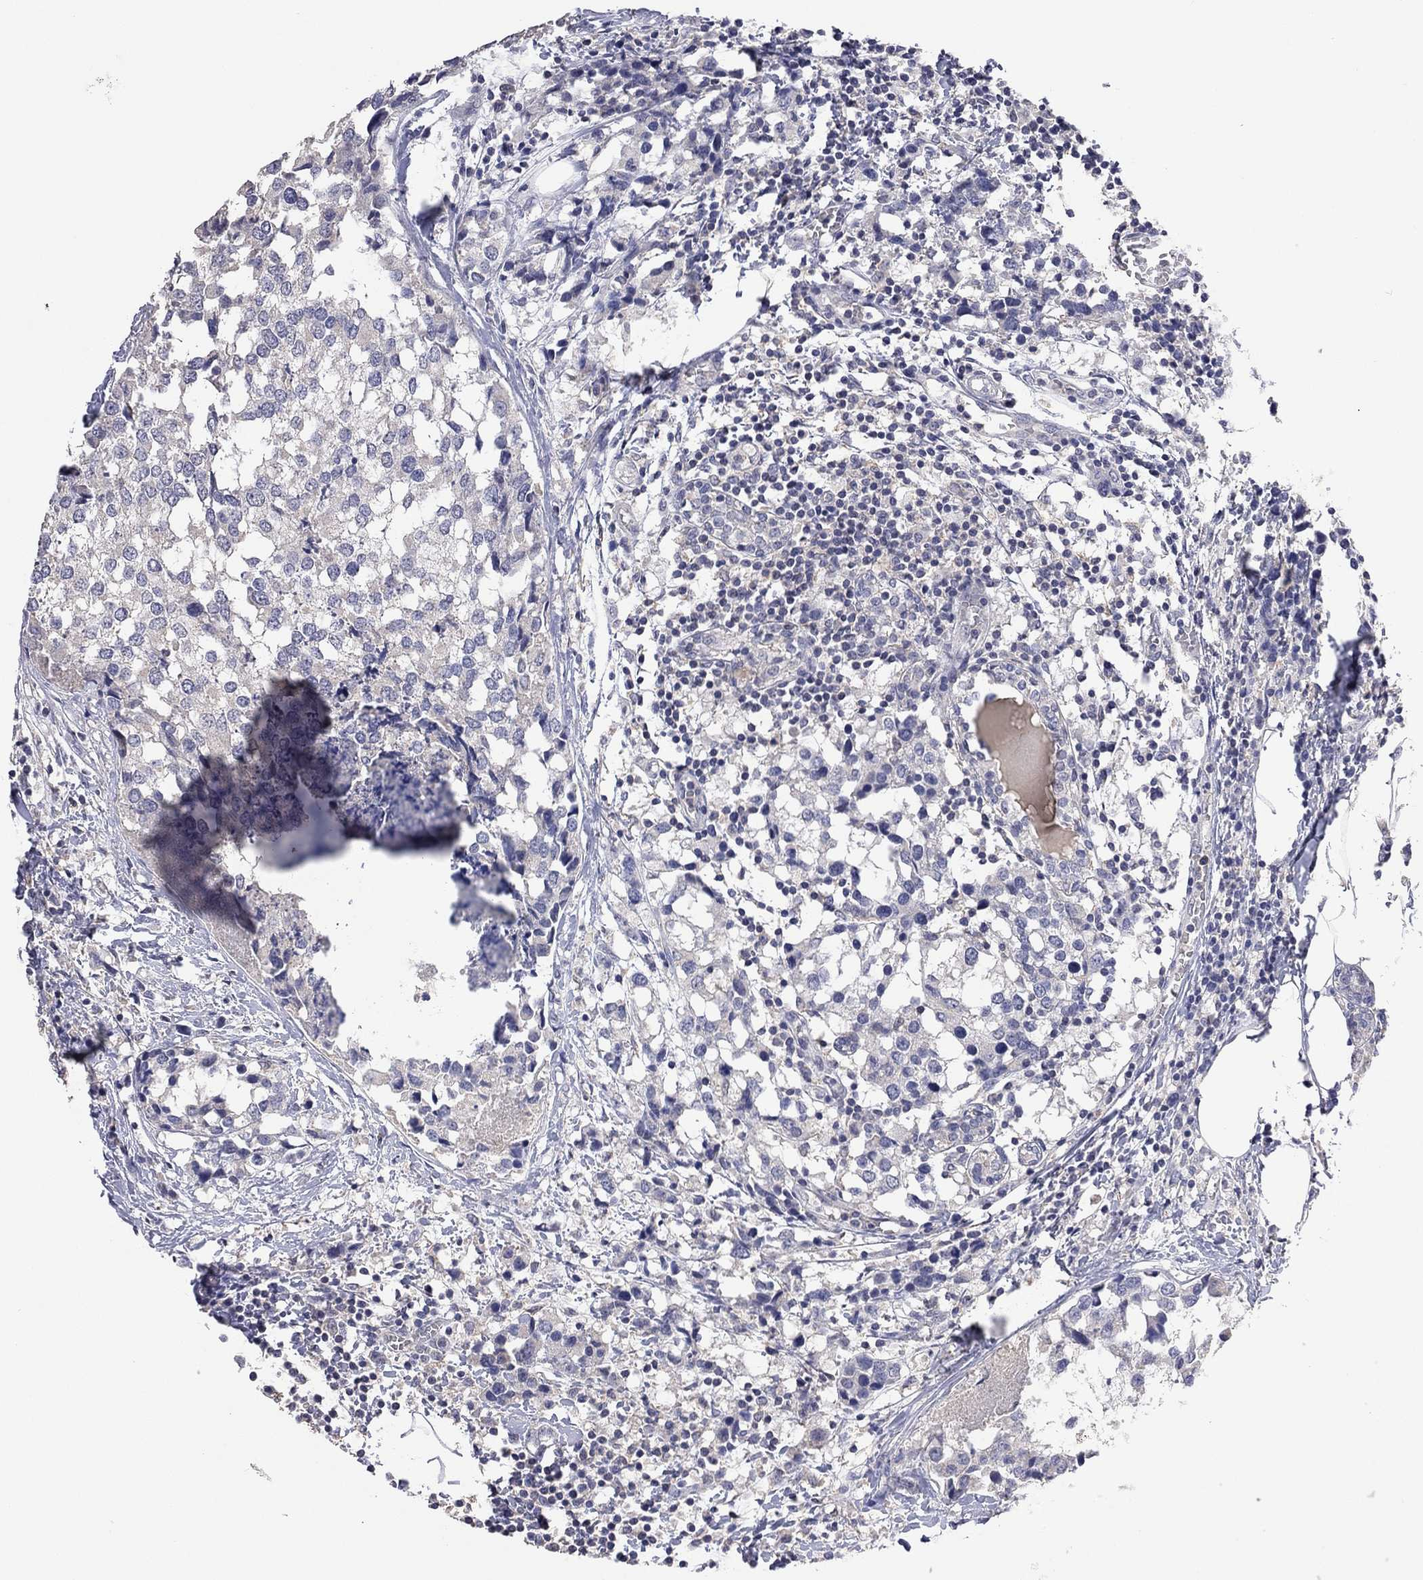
{"staining": {"intensity": "negative", "quantity": "none", "location": "none"}, "tissue": "breast cancer", "cell_type": "Tumor cells", "image_type": "cancer", "snomed": [{"axis": "morphology", "description": "Lobular carcinoma"}, {"axis": "topography", "description": "Breast"}], "caption": "IHC micrograph of neoplastic tissue: human breast cancer (lobular carcinoma) stained with DAB (3,3'-diaminobenzidine) displays no significant protein positivity in tumor cells.", "gene": "MMP13", "patient": {"sex": "female", "age": 59}}